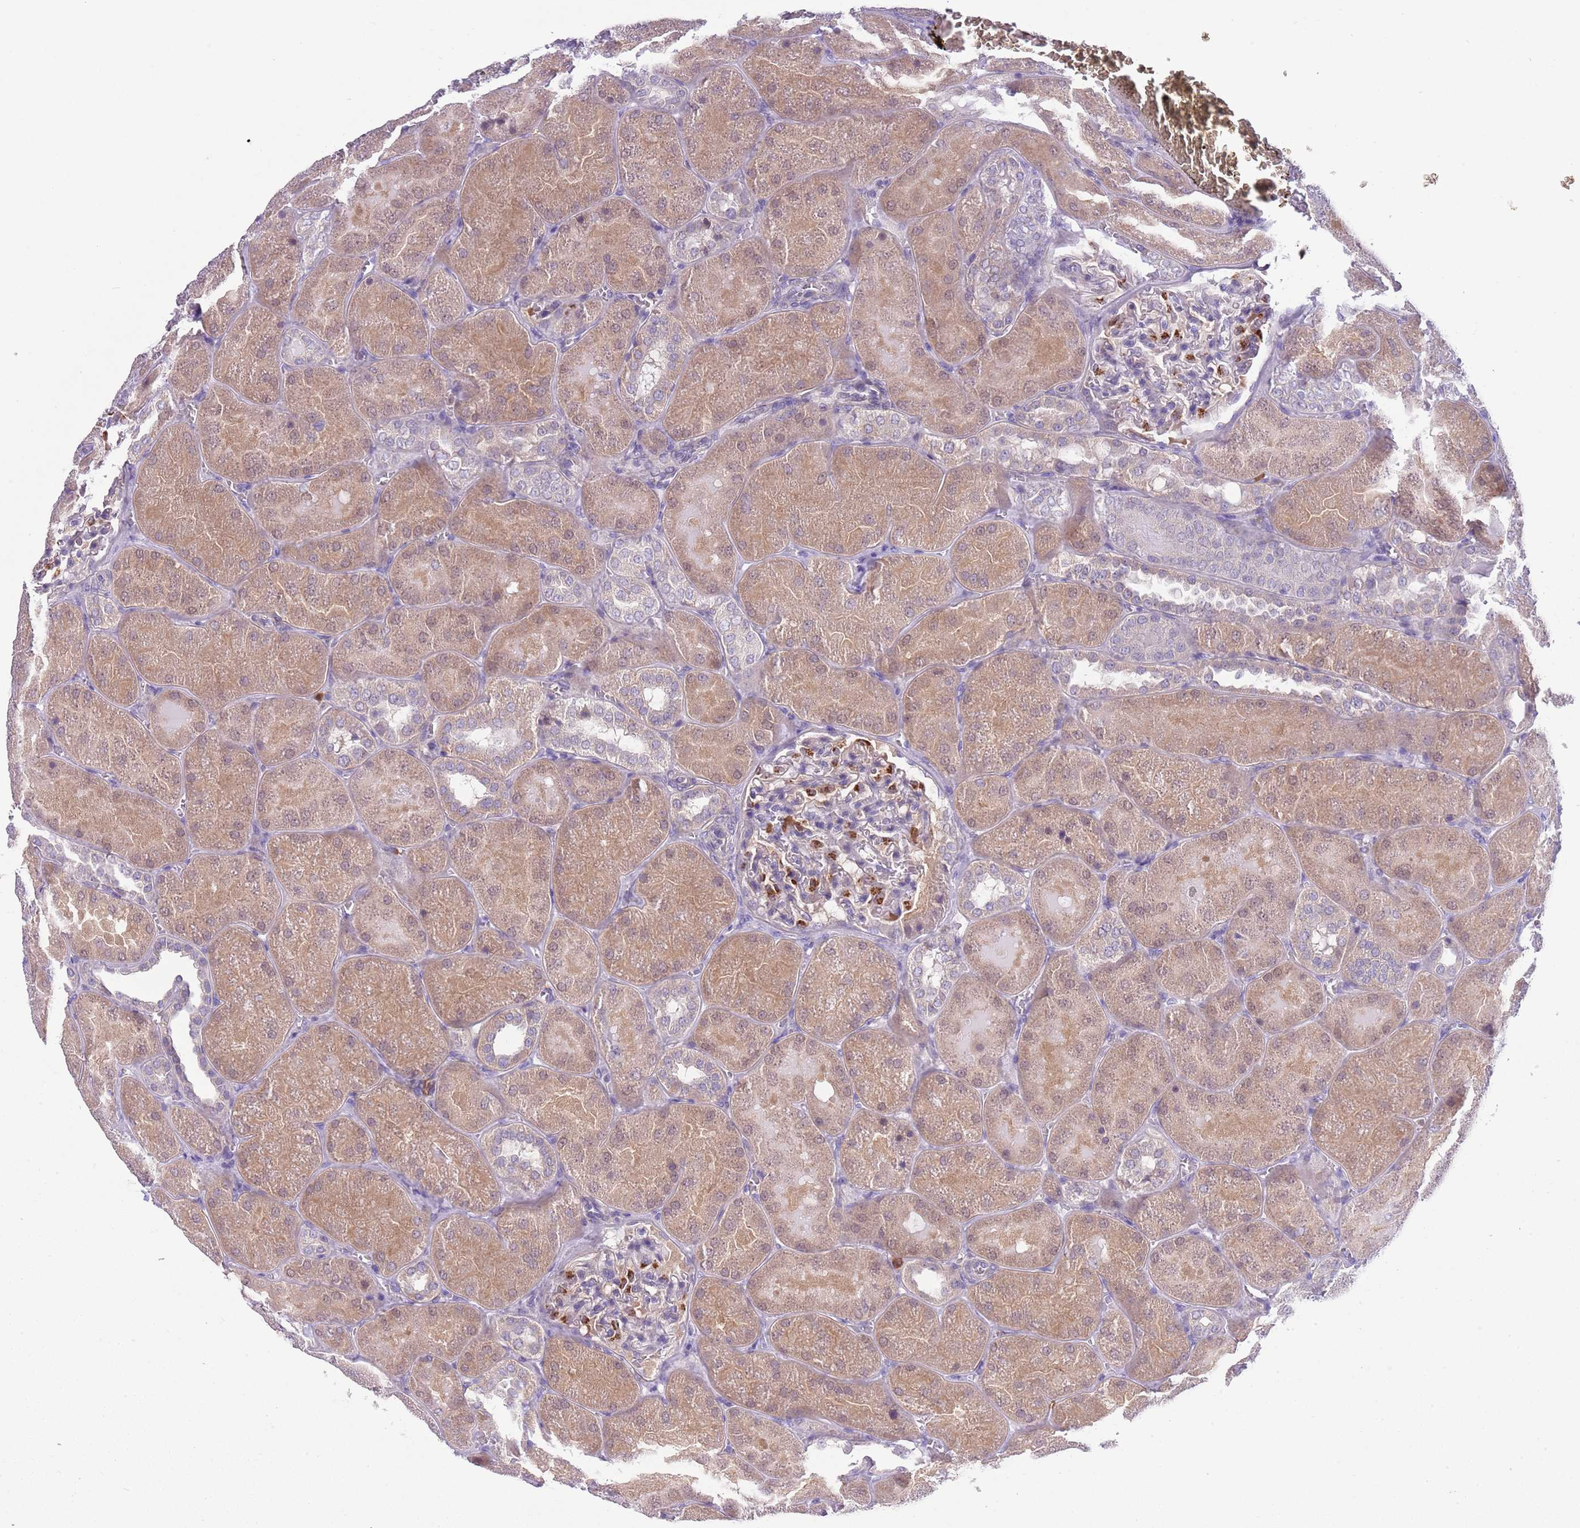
{"staining": {"intensity": "strong", "quantity": "<25%", "location": "cytoplasmic/membranous"}, "tissue": "kidney", "cell_type": "Cells in glomeruli", "image_type": "normal", "snomed": [{"axis": "morphology", "description": "Normal tissue, NOS"}, {"axis": "topography", "description": "Kidney"}], "caption": "Strong cytoplasmic/membranous positivity for a protein is identified in about <25% of cells in glomeruli of benign kidney using IHC.", "gene": "ZFP2", "patient": {"sex": "male", "age": 28}}